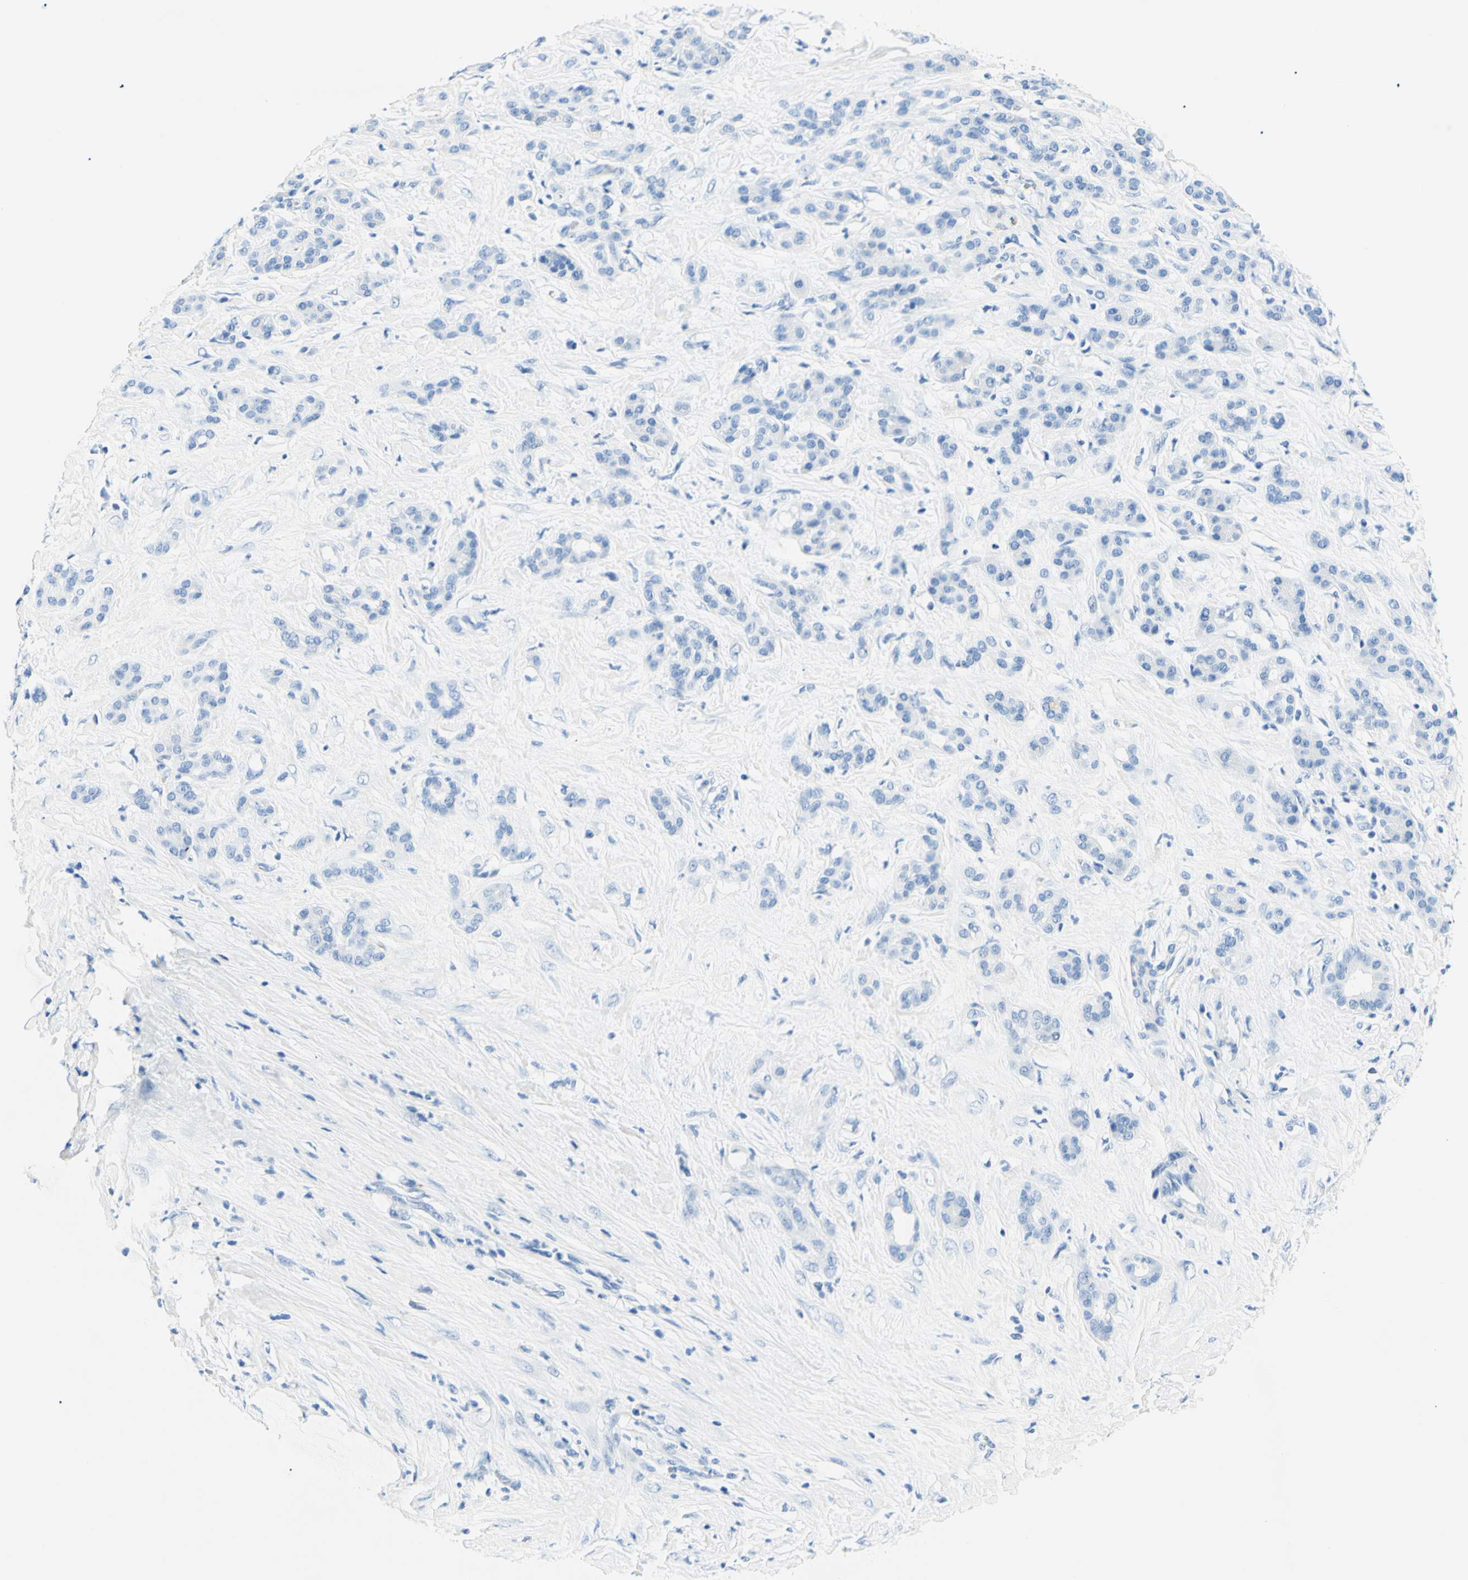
{"staining": {"intensity": "negative", "quantity": "none", "location": "none"}, "tissue": "pancreatic cancer", "cell_type": "Tumor cells", "image_type": "cancer", "snomed": [{"axis": "morphology", "description": "Adenocarcinoma, NOS"}, {"axis": "topography", "description": "Pancreas"}], "caption": "Micrograph shows no protein staining in tumor cells of pancreatic cancer (adenocarcinoma) tissue. (DAB immunohistochemistry, high magnification).", "gene": "MYH2", "patient": {"sex": "male", "age": 41}}